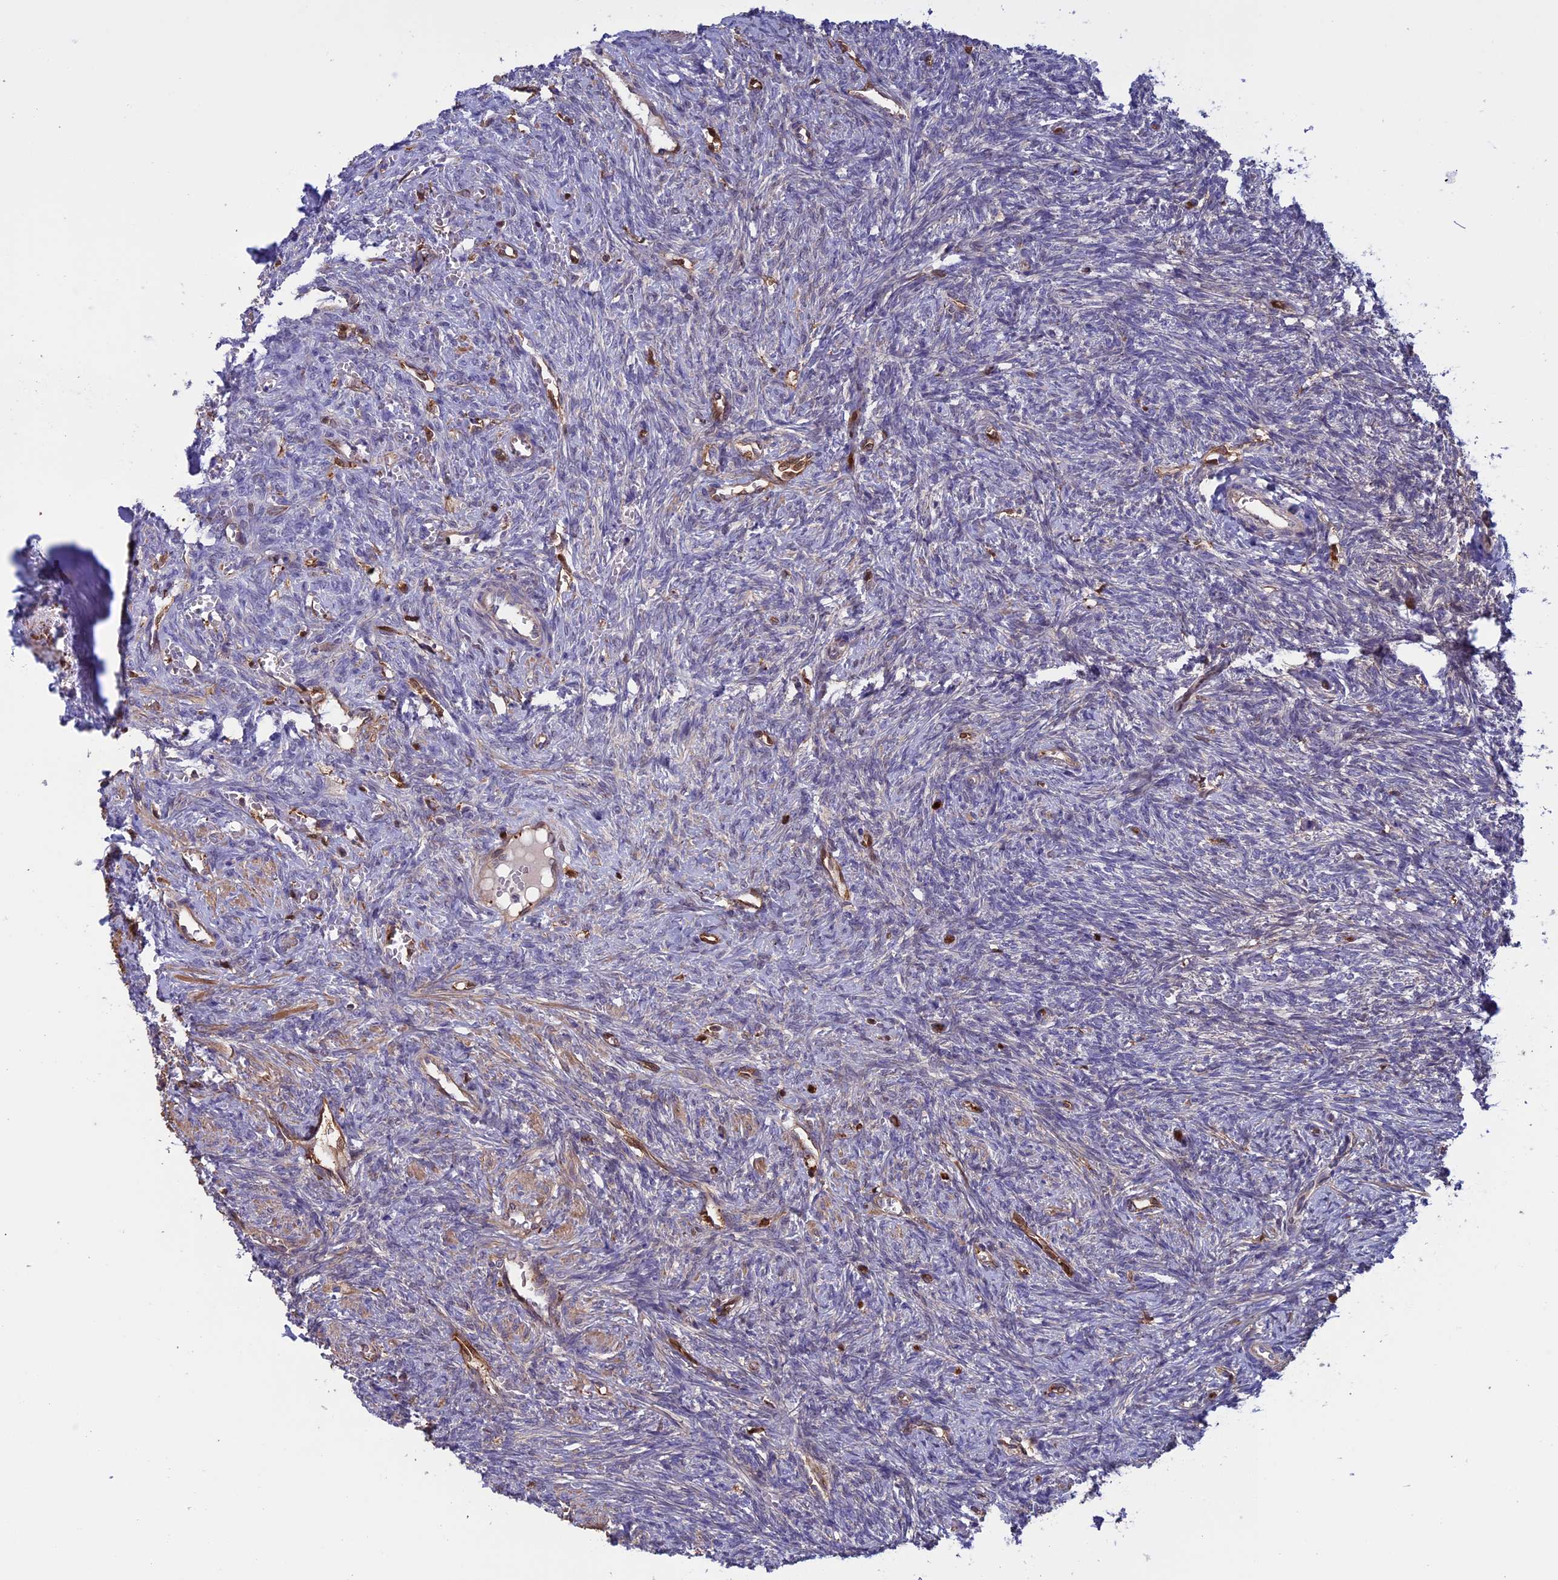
{"staining": {"intensity": "negative", "quantity": "none", "location": "none"}, "tissue": "ovary", "cell_type": "Ovarian stroma cells", "image_type": "normal", "snomed": [{"axis": "morphology", "description": "Normal tissue, NOS"}, {"axis": "topography", "description": "Ovary"}], "caption": "IHC micrograph of normal human ovary stained for a protein (brown), which displays no positivity in ovarian stroma cells. The staining is performed using DAB (3,3'-diaminobenzidine) brown chromogen with nuclei counter-stained in using hematoxylin.", "gene": "ARHGAP18", "patient": {"sex": "female", "age": 41}}